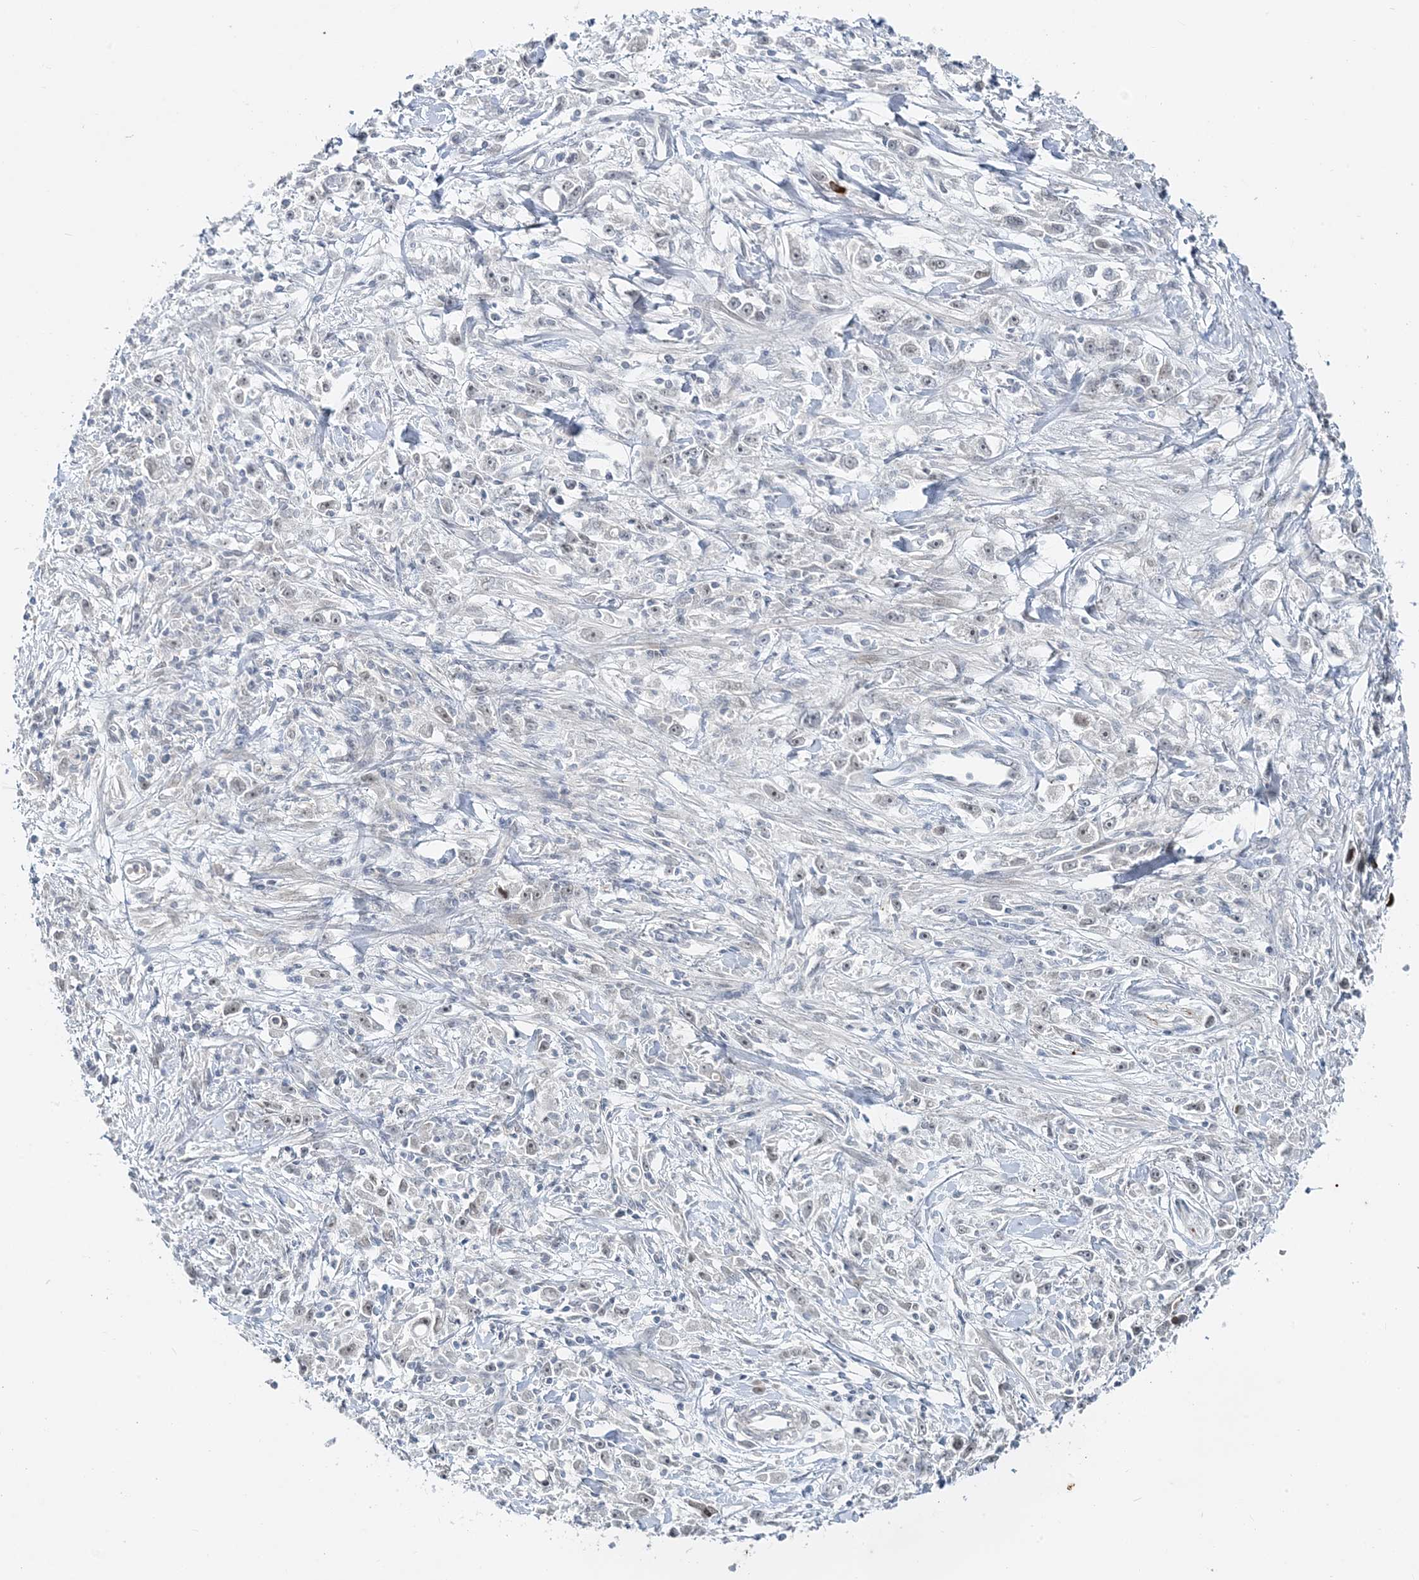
{"staining": {"intensity": "negative", "quantity": "none", "location": "none"}, "tissue": "stomach cancer", "cell_type": "Tumor cells", "image_type": "cancer", "snomed": [{"axis": "morphology", "description": "Adenocarcinoma, NOS"}, {"axis": "topography", "description": "Stomach"}], "caption": "Photomicrograph shows no significant protein positivity in tumor cells of adenocarcinoma (stomach).", "gene": "LEXM", "patient": {"sex": "female", "age": 59}}